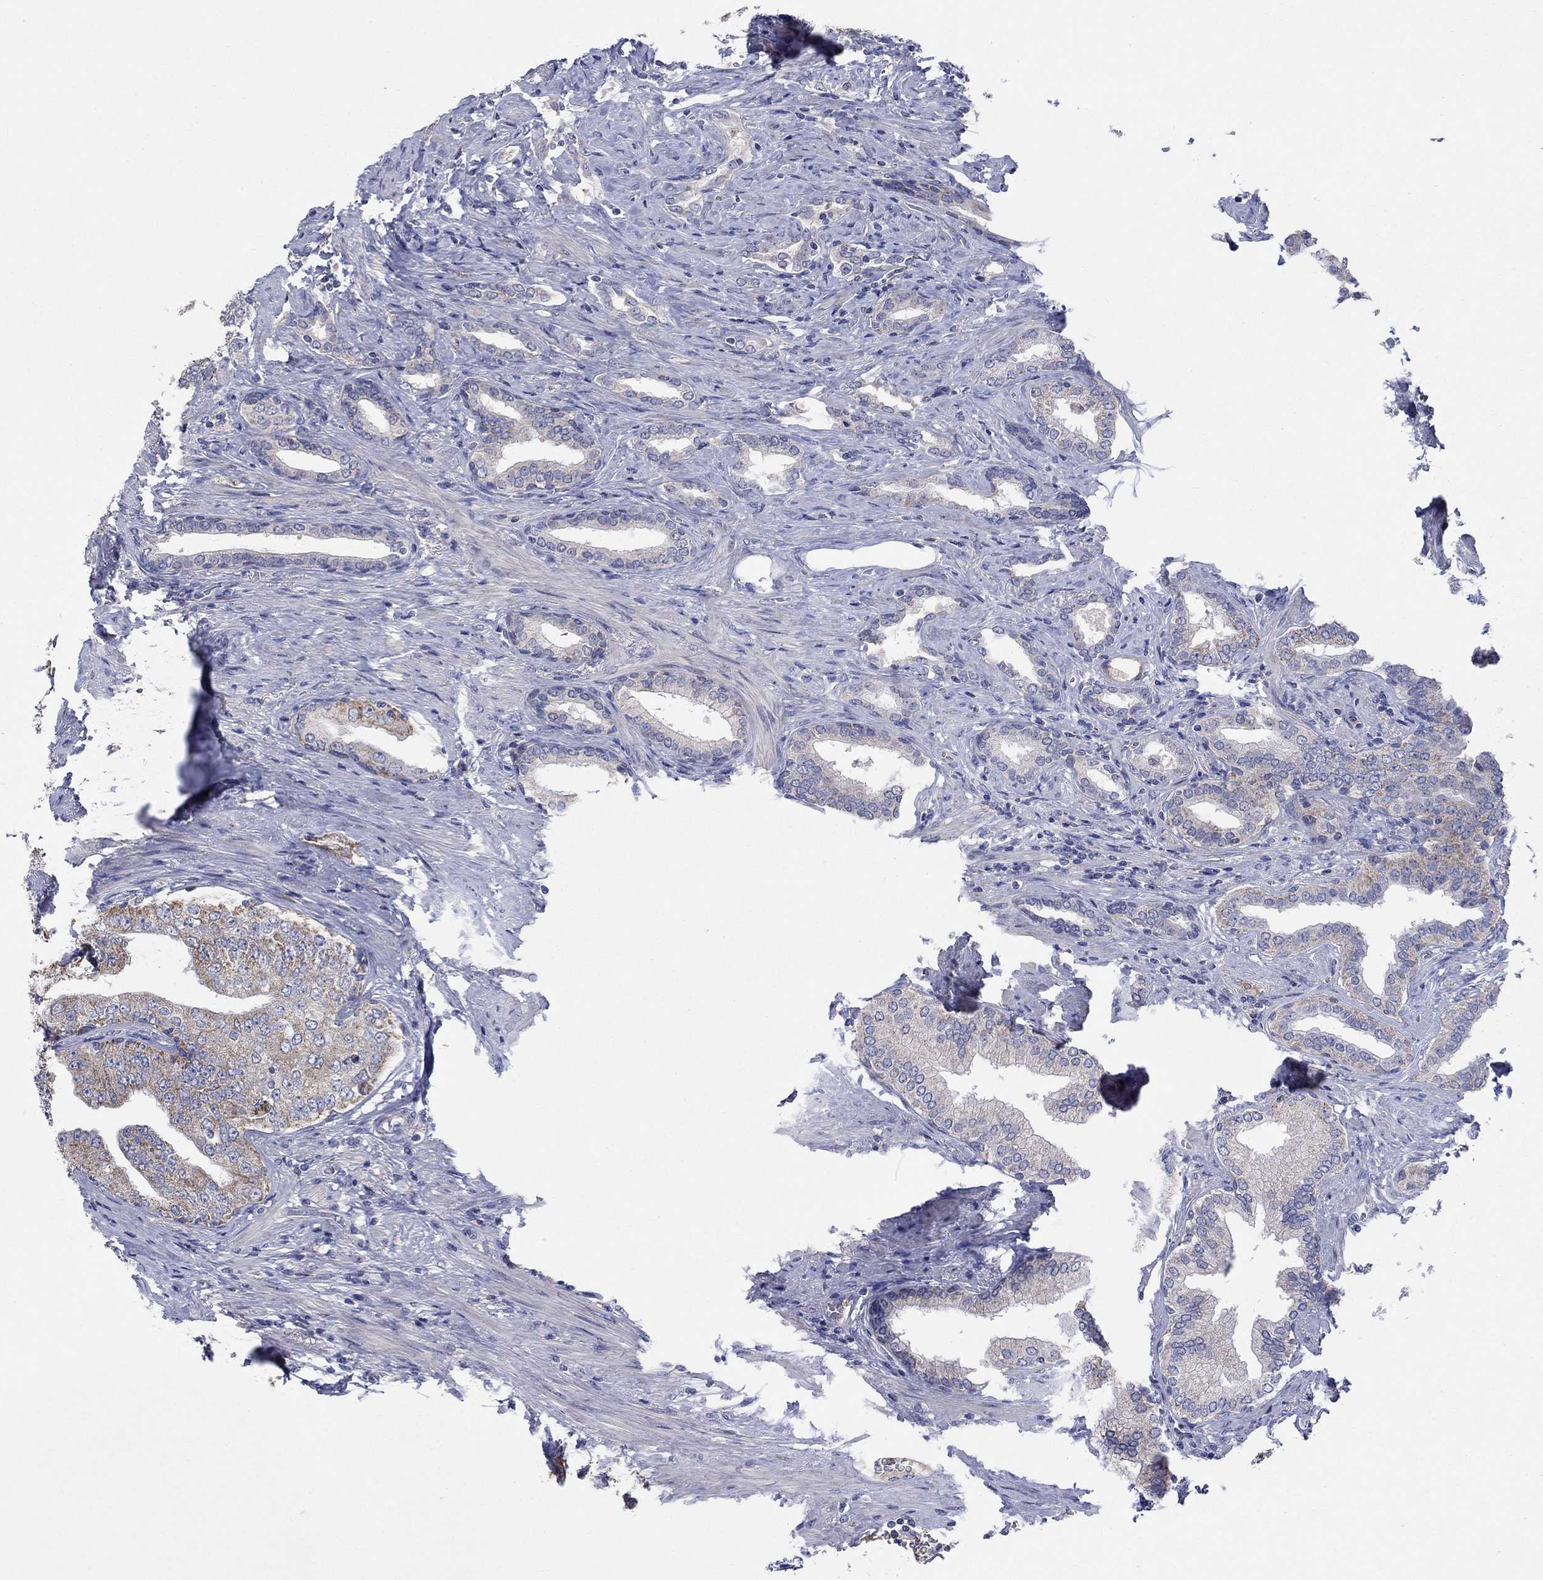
{"staining": {"intensity": "moderate", "quantity": "25%-75%", "location": "cytoplasmic/membranous"}, "tissue": "prostate cancer", "cell_type": "Tumor cells", "image_type": "cancer", "snomed": [{"axis": "morphology", "description": "Adenocarcinoma, Low grade"}, {"axis": "topography", "description": "Prostate and seminal vesicle, NOS"}], "caption": "A brown stain labels moderate cytoplasmic/membranous staining of a protein in human adenocarcinoma (low-grade) (prostate) tumor cells.", "gene": "CLVS1", "patient": {"sex": "male", "age": 61}}